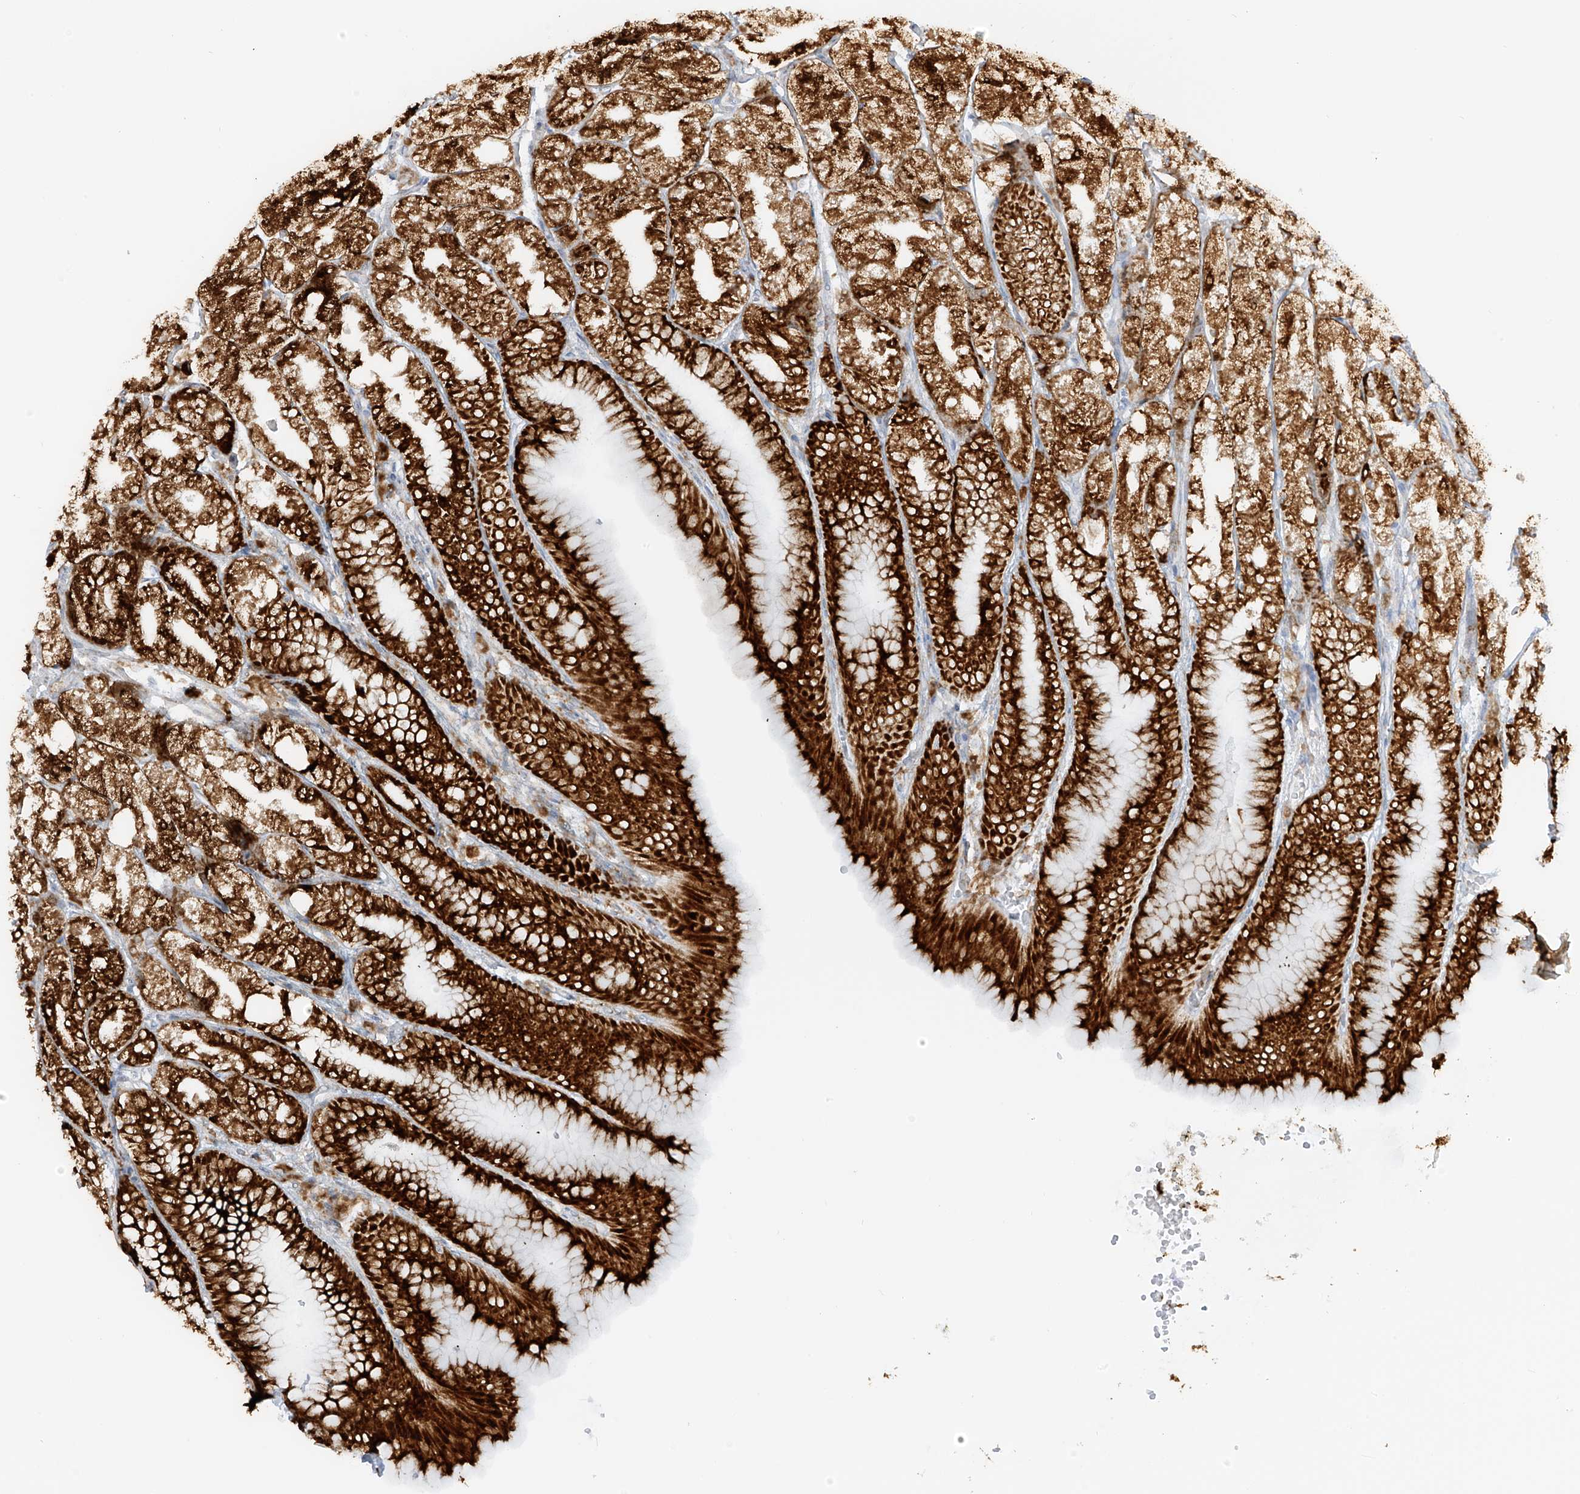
{"staining": {"intensity": "strong", "quantity": ">75%", "location": "cytoplasmic/membranous"}, "tissue": "stomach", "cell_type": "Glandular cells", "image_type": "normal", "snomed": [{"axis": "morphology", "description": "Normal tissue, NOS"}, {"axis": "topography", "description": "Stomach, lower"}], "caption": "IHC (DAB) staining of normal human stomach displays strong cytoplasmic/membranous protein expression in about >75% of glandular cells. (Brightfield microscopy of DAB IHC at high magnification).", "gene": "LRRC59", "patient": {"sex": "male", "age": 71}}